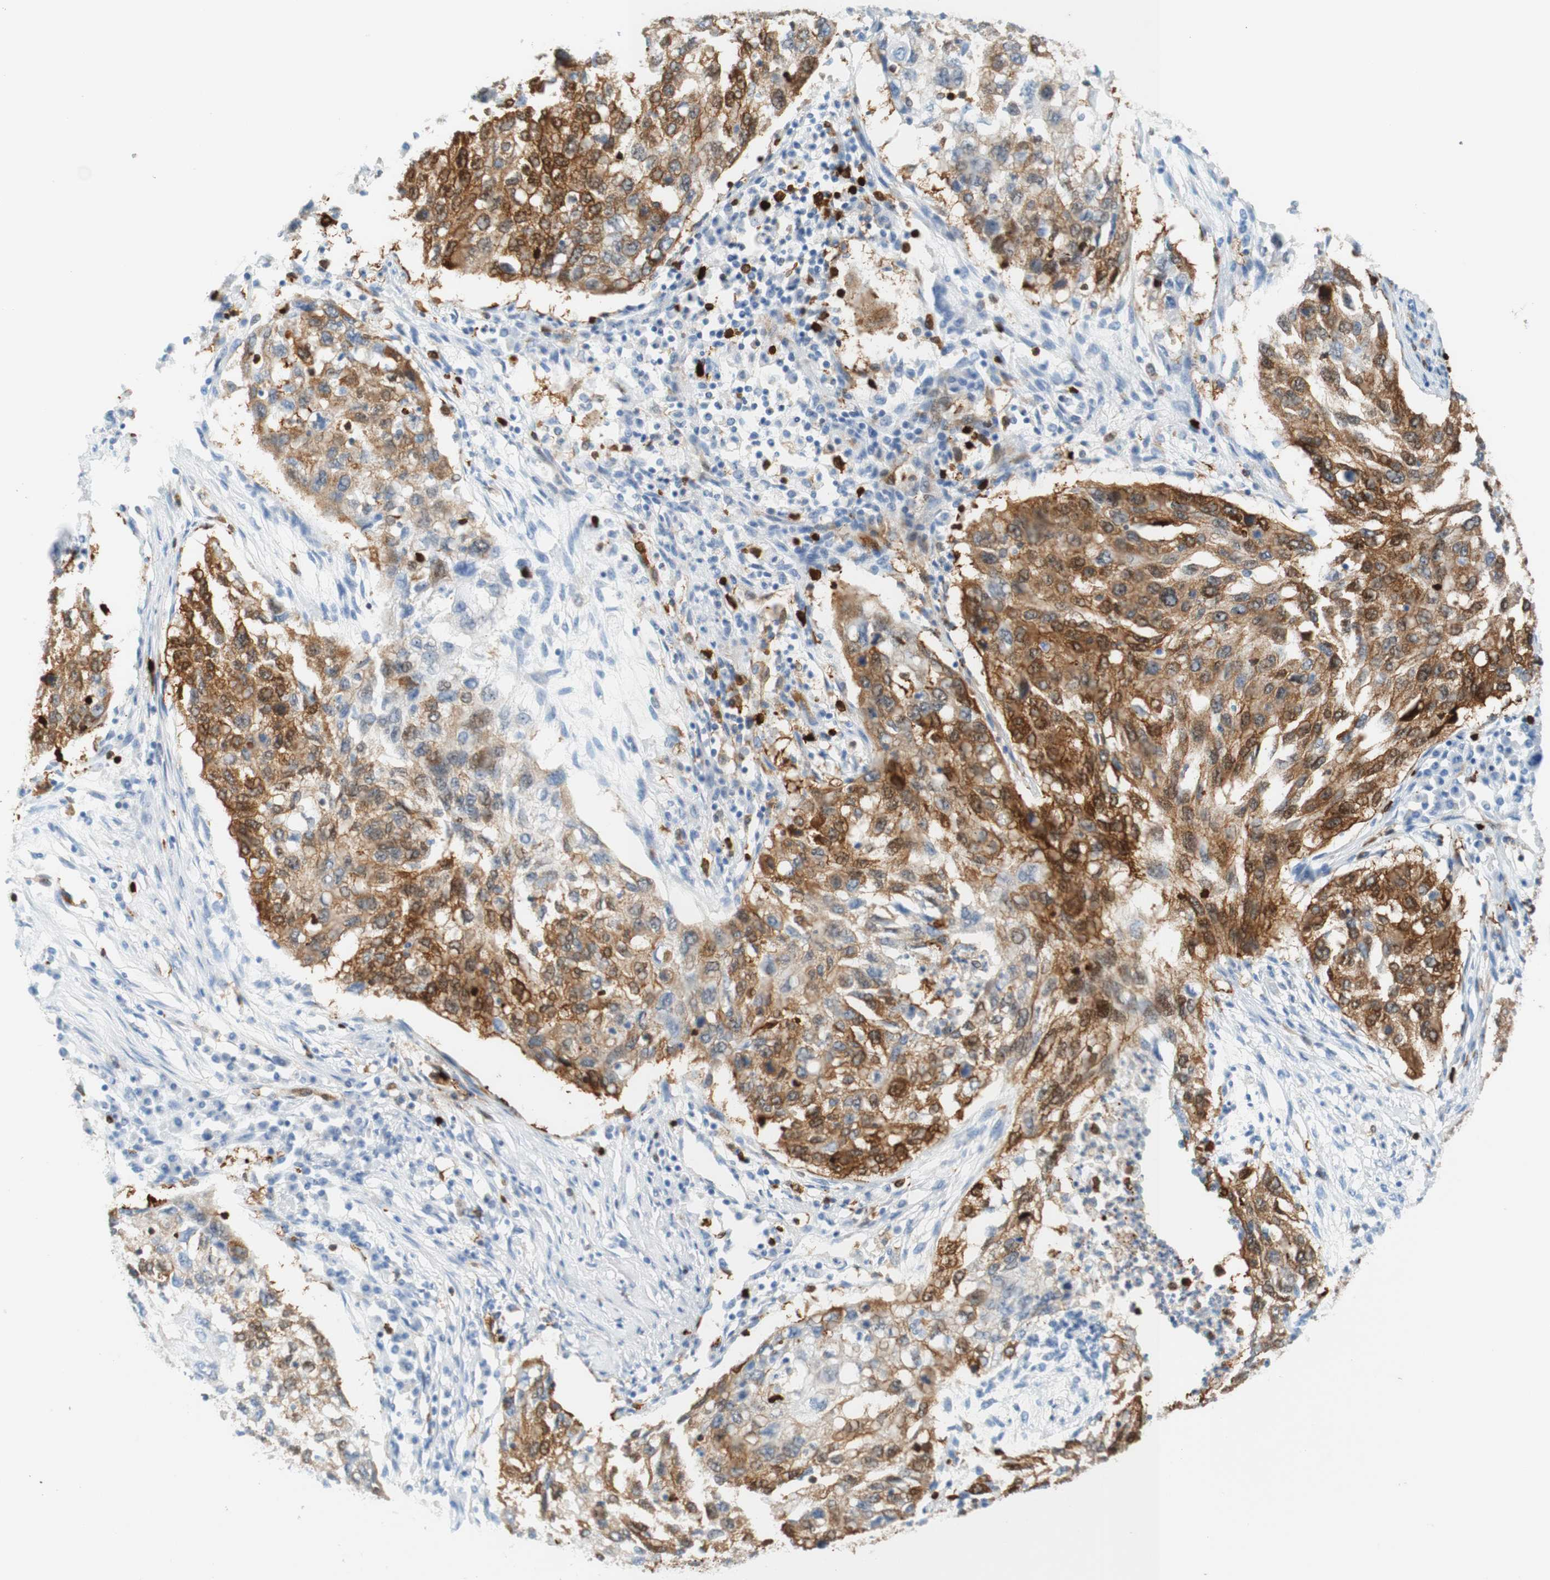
{"staining": {"intensity": "moderate", "quantity": ">75%", "location": "cytoplasmic/membranous"}, "tissue": "lung cancer", "cell_type": "Tumor cells", "image_type": "cancer", "snomed": [{"axis": "morphology", "description": "Squamous cell carcinoma, NOS"}, {"axis": "topography", "description": "Lung"}], "caption": "Moderate cytoplasmic/membranous staining for a protein is seen in approximately >75% of tumor cells of lung cancer using immunohistochemistry (IHC).", "gene": "STMN1", "patient": {"sex": "female", "age": 63}}